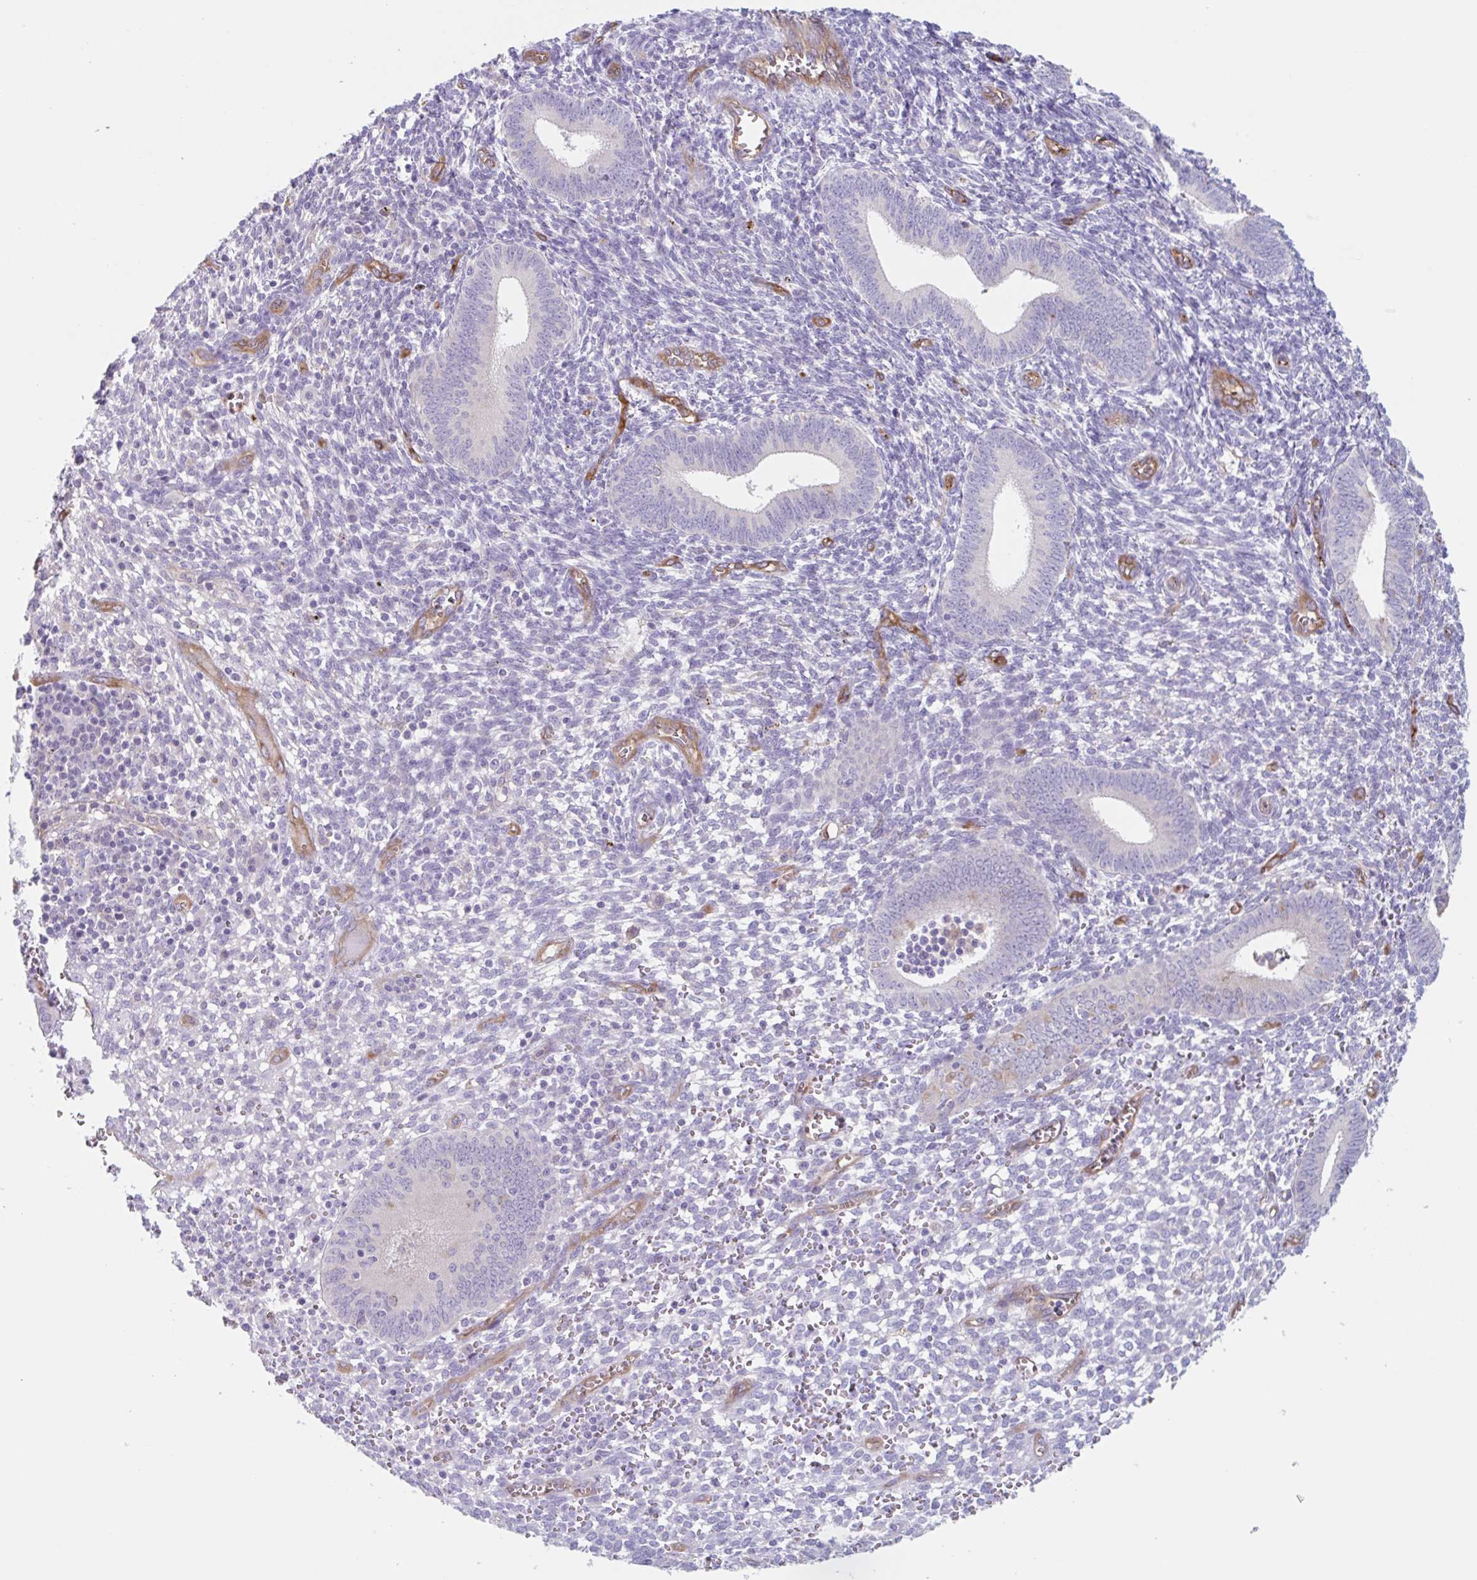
{"staining": {"intensity": "negative", "quantity": "none", "location": "none"}, "tissue": "endometrium", "cell_type": "Cells in endometrial stroma", "image_type": "normal", "snomed": [{"axis": "morphology", "description": "Normal tissue, NOS"}, {"axis": "topography", "description": "Endometrium"}], "caption": "This is an IHC micrograph of unremarkable endometrium. There is no staining in cells in endometrial stroma.", "gene": "EHD4", "patient": {"sex": "female", "age": 41}}